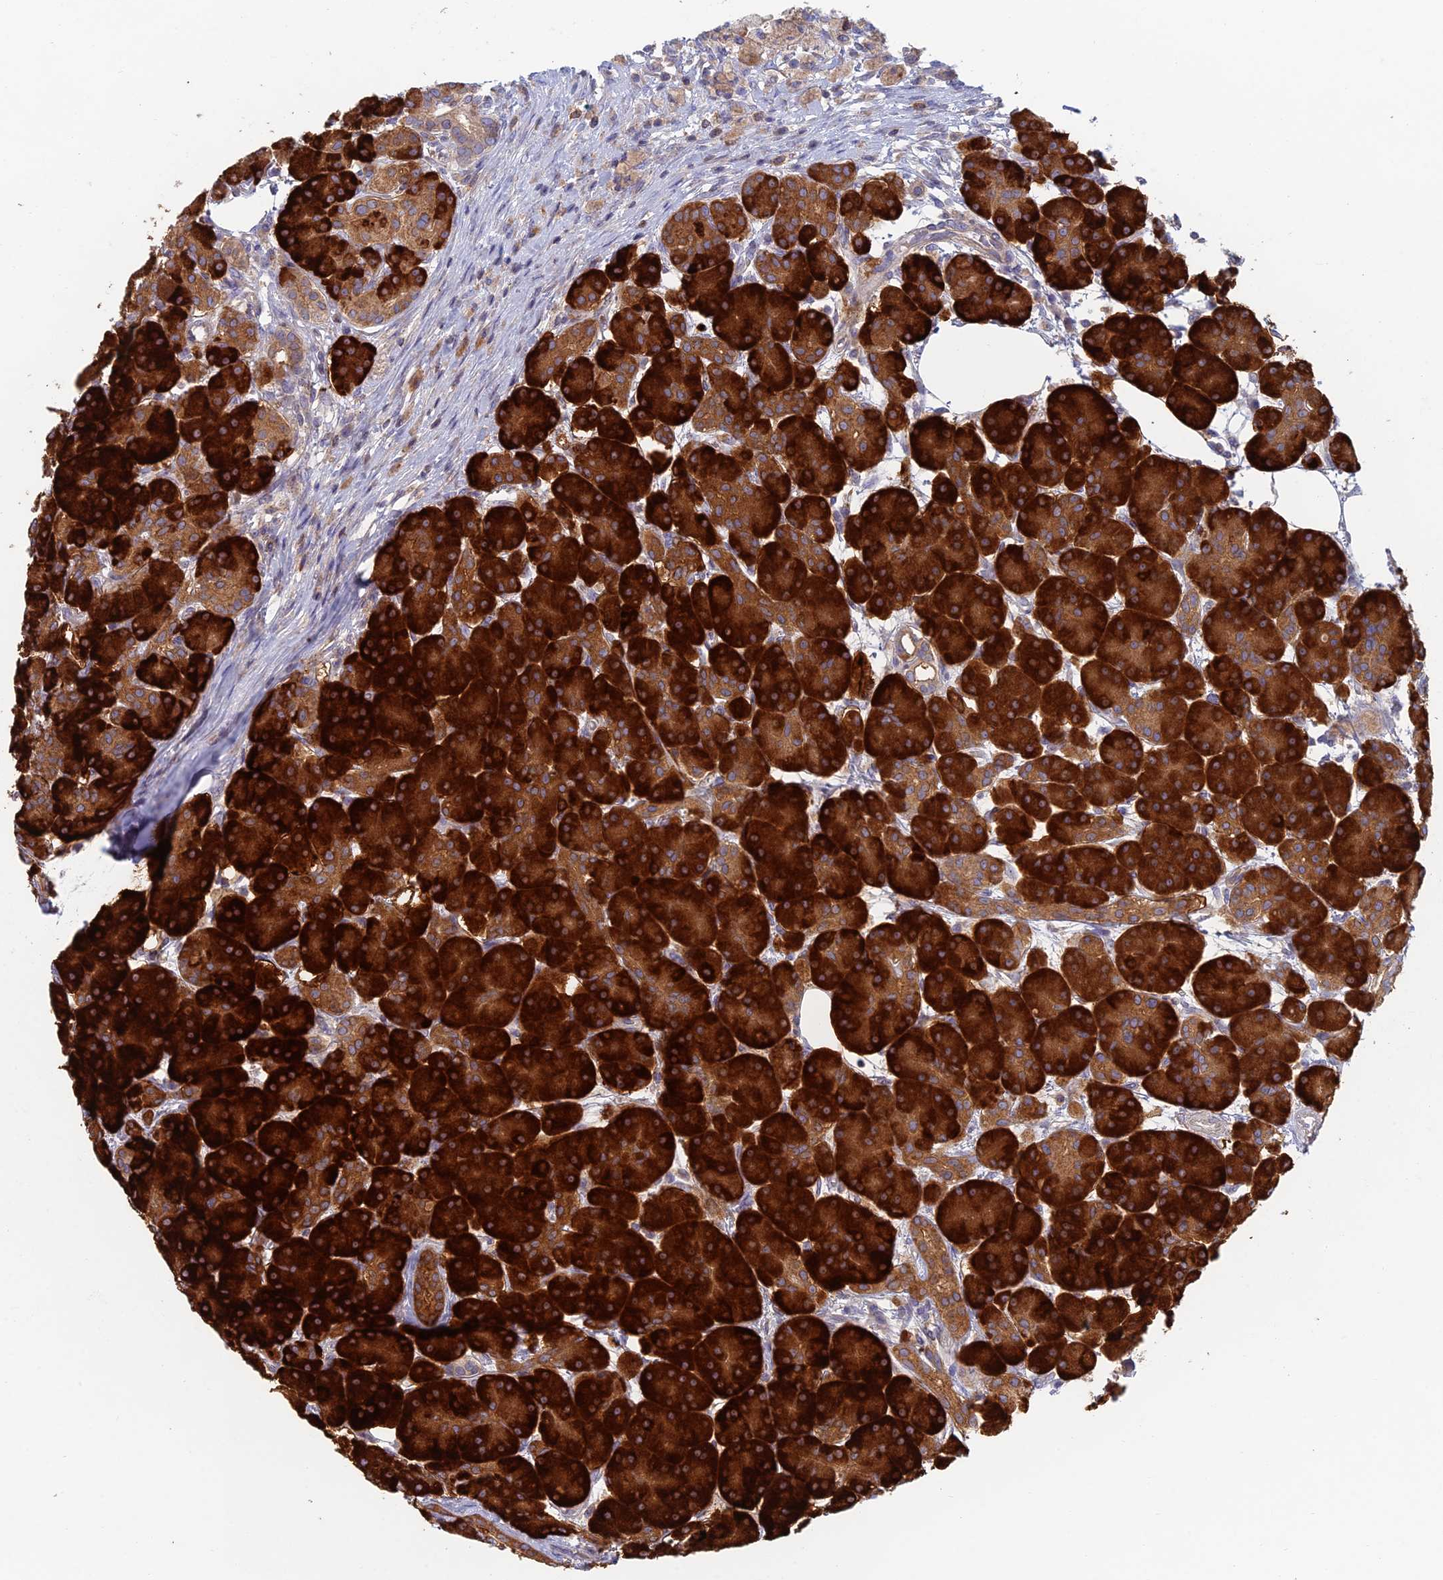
{"staining": {"intensity": "strong", "quantity": ">75%", "location": "cytoplasmic/membranous"}, "tissue": "pancreas", "cell_type": "Exocrine glandular cells", "image_type": "normal", "snomed": [{"axis": "morphology", "description": "Normal tissue, NOS"}, {"axis": "topography", "description": "Pancreas"}], "caption": "Immunohistochemistry (IHC) staining of benign pancreas, which demonstrates high levels of strong cytoplasmic/membranous expression in approximately >75% of exocrine glandular cells indicating strong cytoplasmic/membranous protein expression. The staining was performed using DAB (brown) for protein detection and nuclei were counterstained in hematoxylin (blue).", "gene": "IFTAP", "patient": {"sex": "male", "age": 63}}